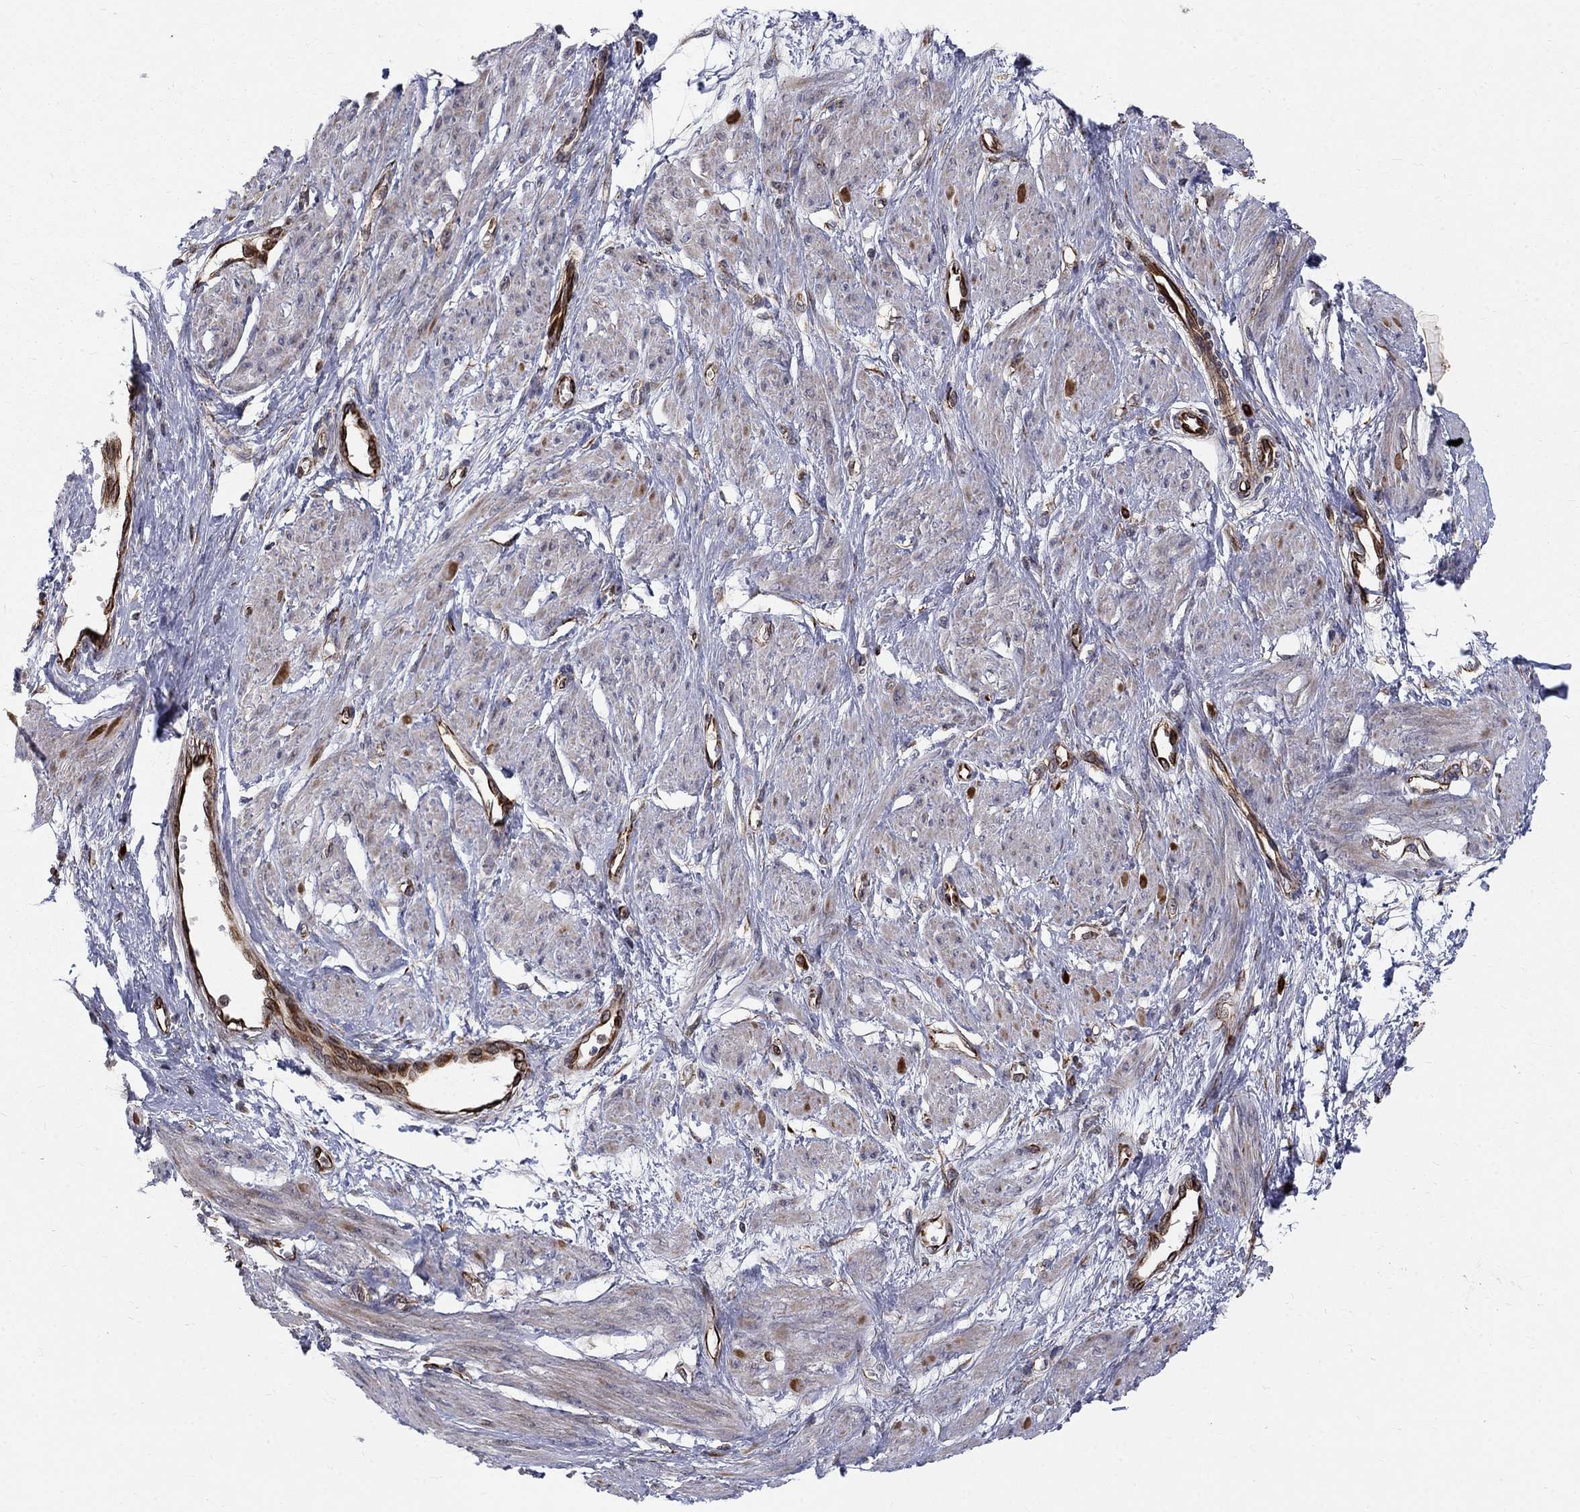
{"staining": {"intensity": "weak", "quantity": "<25%", "location": "cytoplasmic/membranous"}, "tissue": "smooth muscle", "cell_type": "Smooth muscle cells", "image_type": "normal", "snomed": [{"axis": "morphology", "description": "Normal tissue, NOS"}, {"axis": "topography", "description": "Smooth muscle"}, {"axis": "topography", "description": "Uterus"}], "caption": "High power microscopy micrograph of an IHC histopathology image of unremarkable smooth muscle, revealing no significant staining in smooth muscle cells.", "gene": "MSRA", "patient": {"sex": "female", "age": 39}}